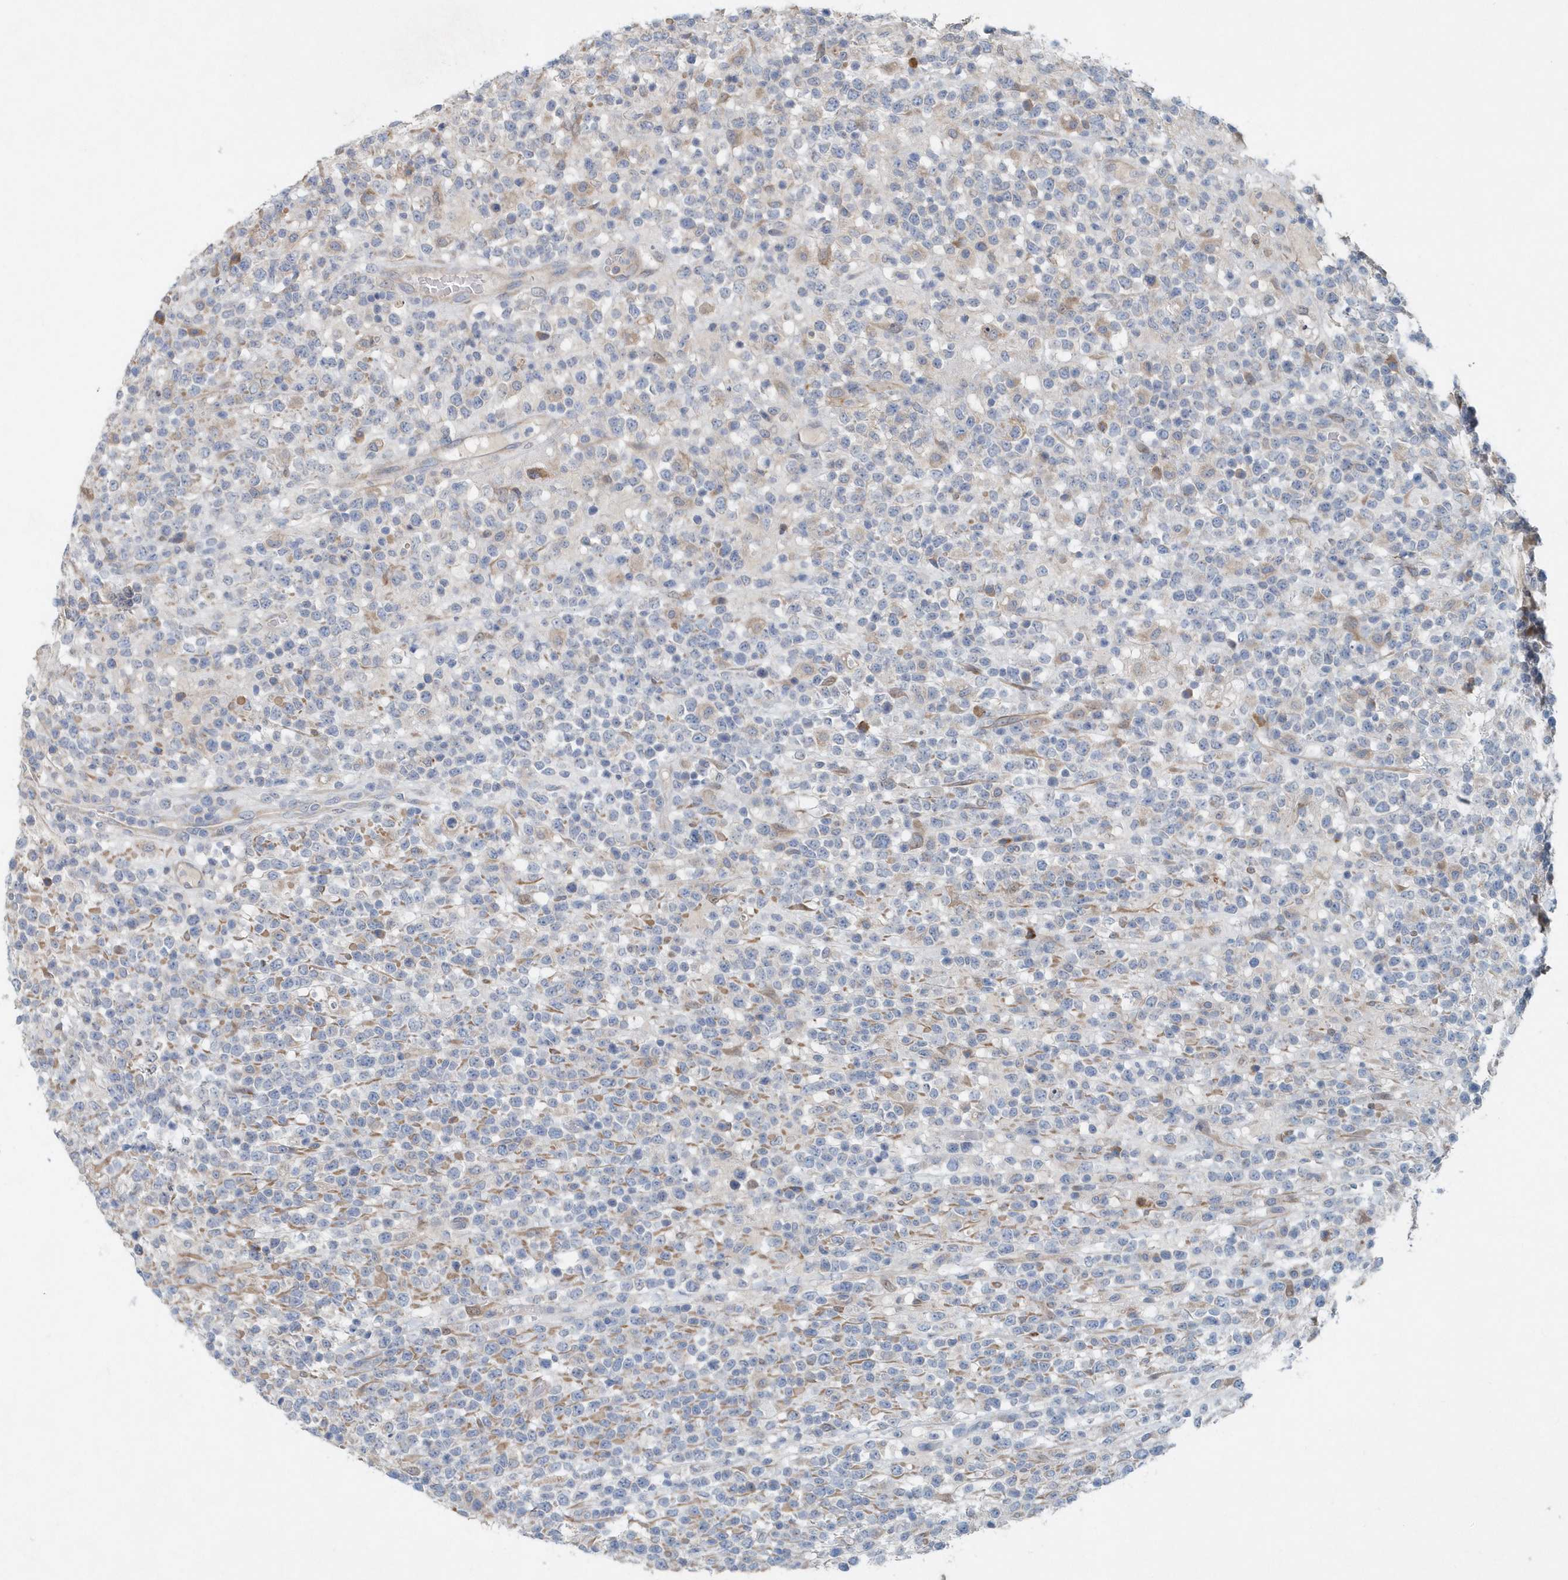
{"staining": {"intensity": "negative", "quantity": "none", "location": "none"}, "tissue": "lymphoma", "cell_type": "Tumor cells", "image_type": "cancer", "snomed": [{"axis": "morphology", "description": "Malignant lymphoma, non-Hodgkin's type, High grade"}, {"axis": "topography", "description": "Colon"}], "caption": "Immunohistochemical staining of human malignant lymphoma, non-Hodgkin's type (high-grade) displays no significant expression in tumor cells.", "gene": "PFN2", "patient": {"sex": "female", "age": 53}}